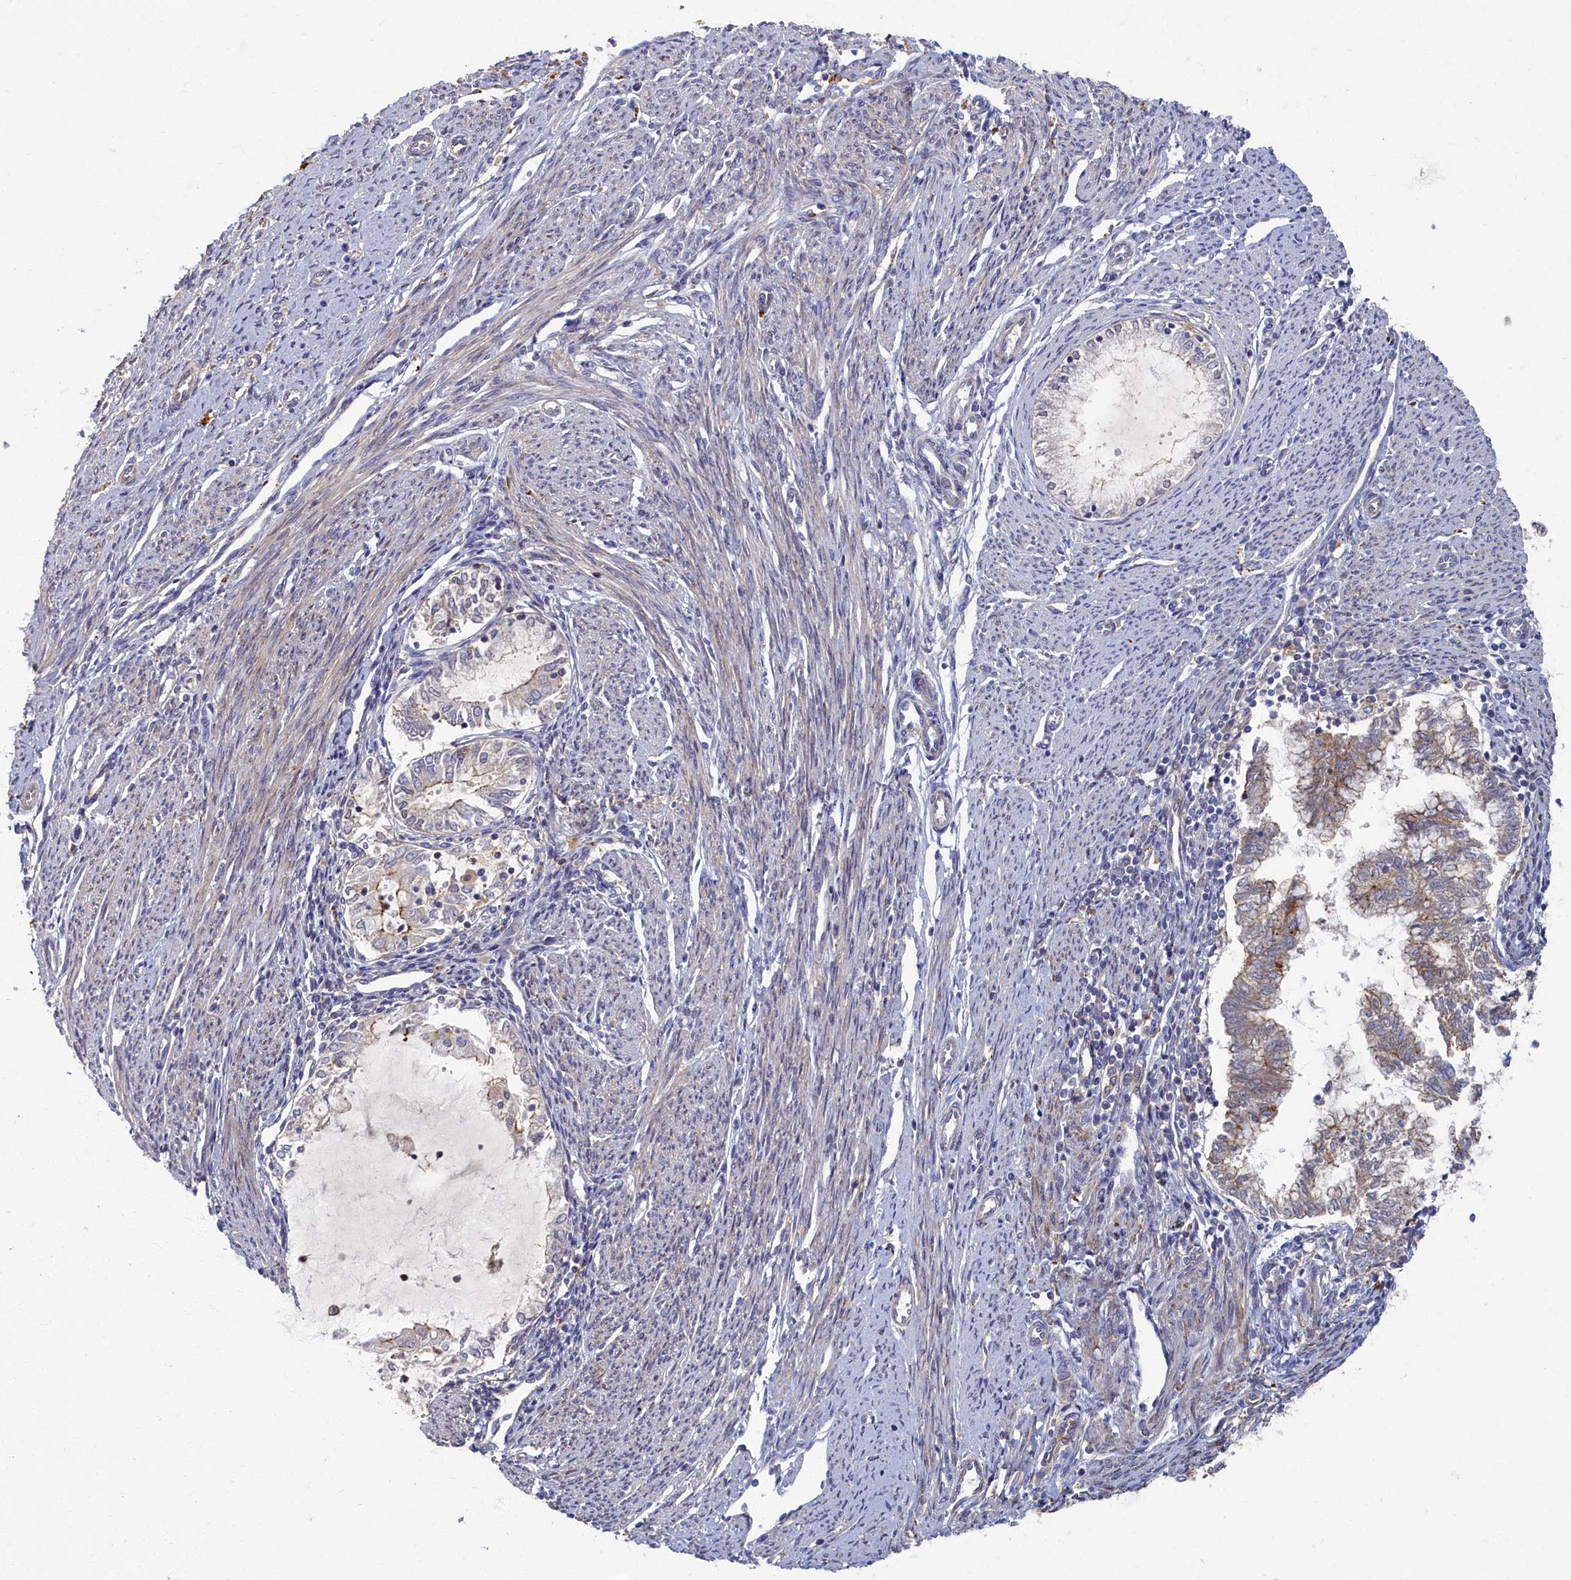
{"staining": {"intensity": "weak", "quantity": "<25%", "location": "cytoplasmic/membranous"}, "tissue": "endometrial cancer", "cell_type": "Tumor cells", "image_type": "cancer", "snomed": [{"axis": "morphology", "description": "Adenocarcinoma, NOS"}, {"axis": "topography", "description": "Endometrium"}], "caption": "A histopathology image of endometrial cancer (adenocarcinoma) stained for a protein reveals no brown staining in tumor cells.", "gene": "PSMG2", "patient": {"sex": "female", "age": 79}}